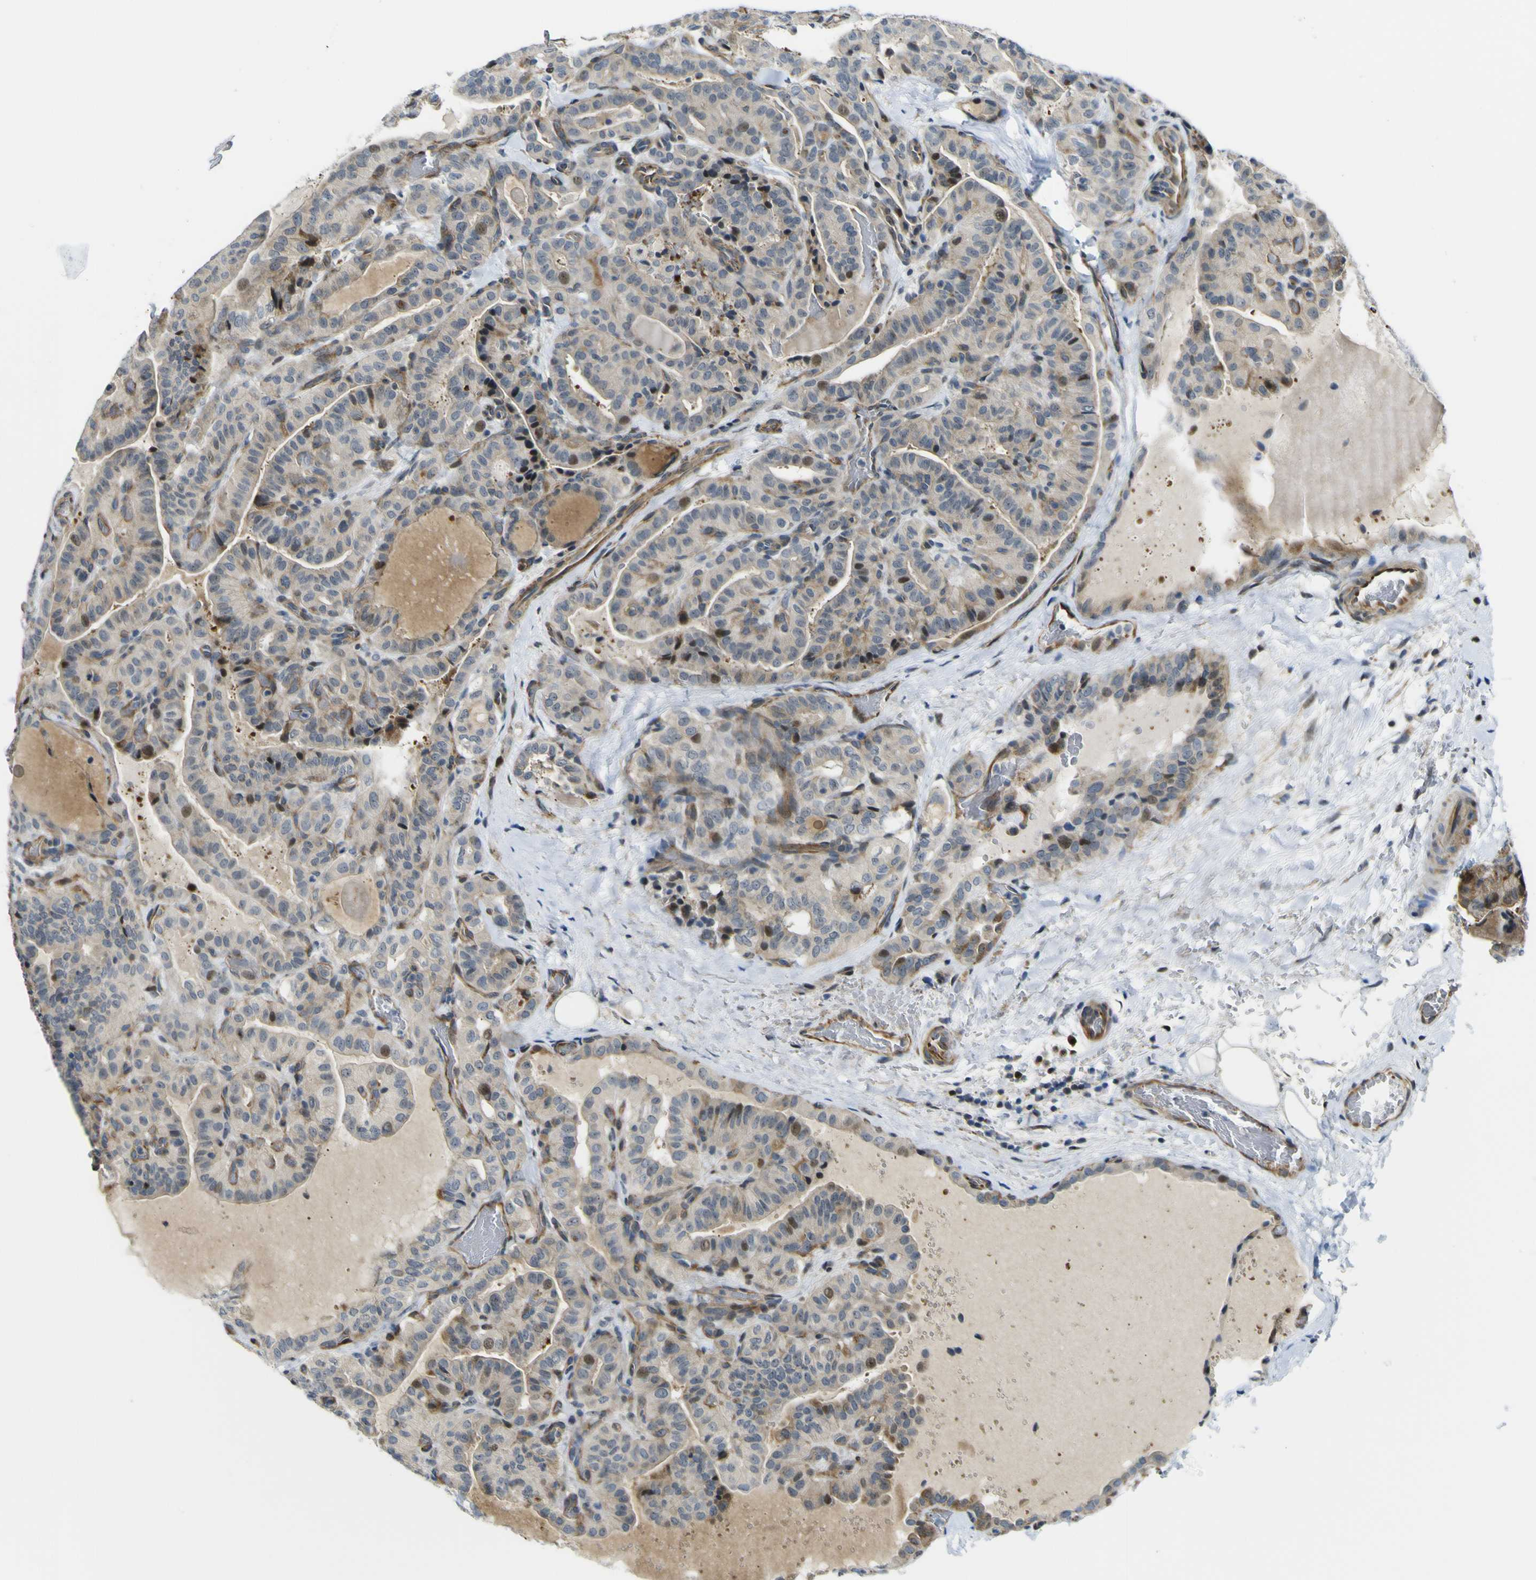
{"staining": {"intensity": "moderate", "quantity": "25%-75%", "location": "cytoplasmic/membranous,nuclear"}, "tissue": "thyroid cancer", "cell_type": "Tumor cells", "image_type": "cancer", "snomed": [{"axis": "morphology", "description": "Papillary adenocarcinoma, NOS"}, {"axis": "topography", "description": "Thyroid gland"}], "caption": "This histopathology image reveals thyroid cancer stained with IHC to label a protein in brown. The cytoplasmic/membranous and nuclear of tumor cells show moderate positivity for the protein. Nuclei are counter-stained blue.", "gene": "KDM7A", "patient": {"sex": "male", "age": 77}}